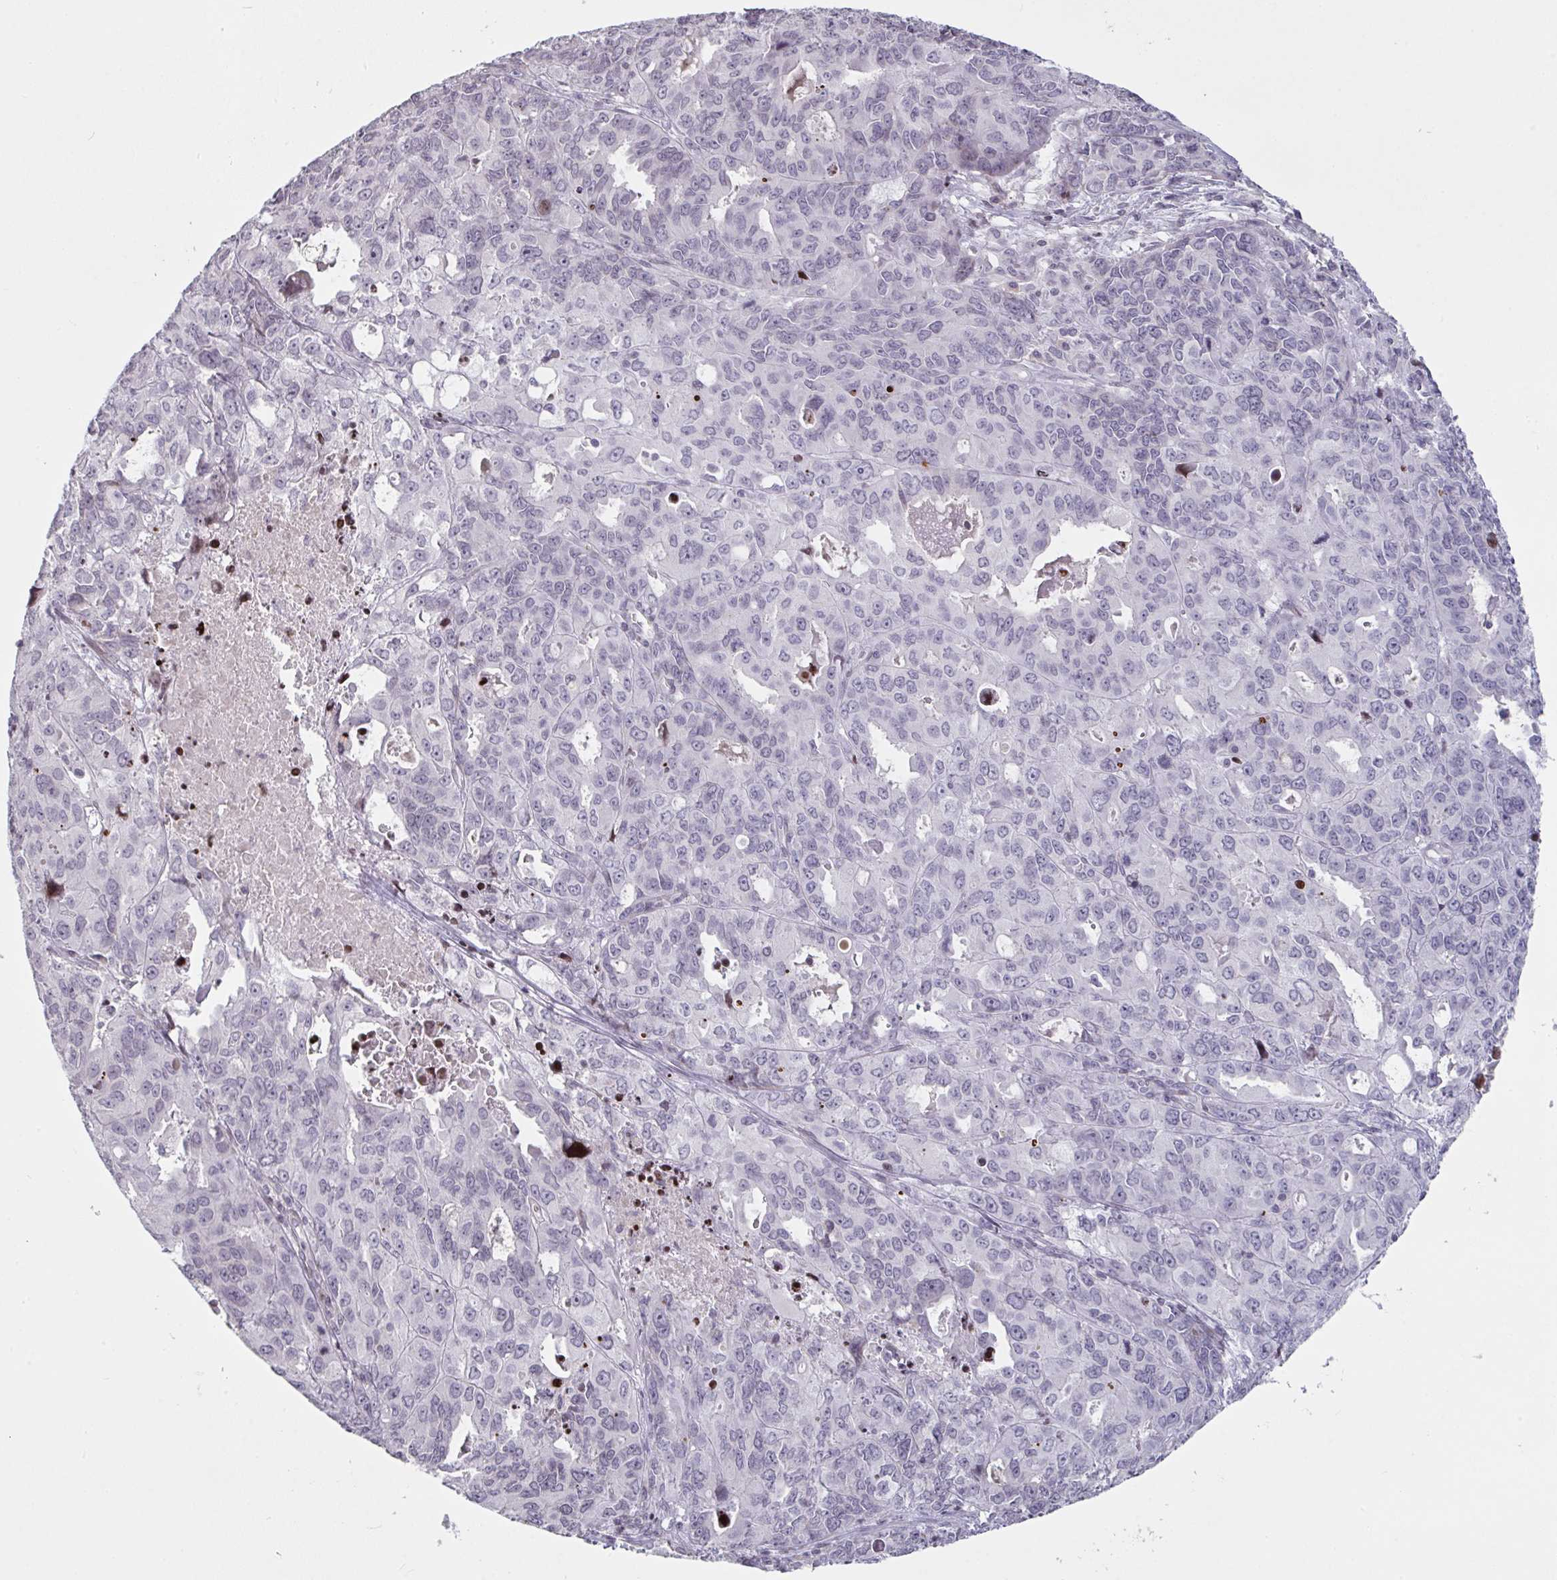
{"staining": {"intensity": "negative", "quantity": "none", "location": "none"}, "tissue": "endometrial cancer", "cell_type": "Tumor cells", "image_type": "cancer", "snomed": [{"axis": "morphology", "description": "Adenocarcinoma, NOS"}, {"axis": "topography", "description": "Uterus"}], "caption": "Immunohistochemistry image of human endometrial cancer (adenocarcinoma) stained for a protein (brown), which demonstrates no expression in tumor cells. (DAB (3,3'-diaminobenzidine) immunohistochemistry visualized using brightfield microscopy, high magnification).", "gene": "PCDHB8", "patient": {"sex": "female", "age": 79}}